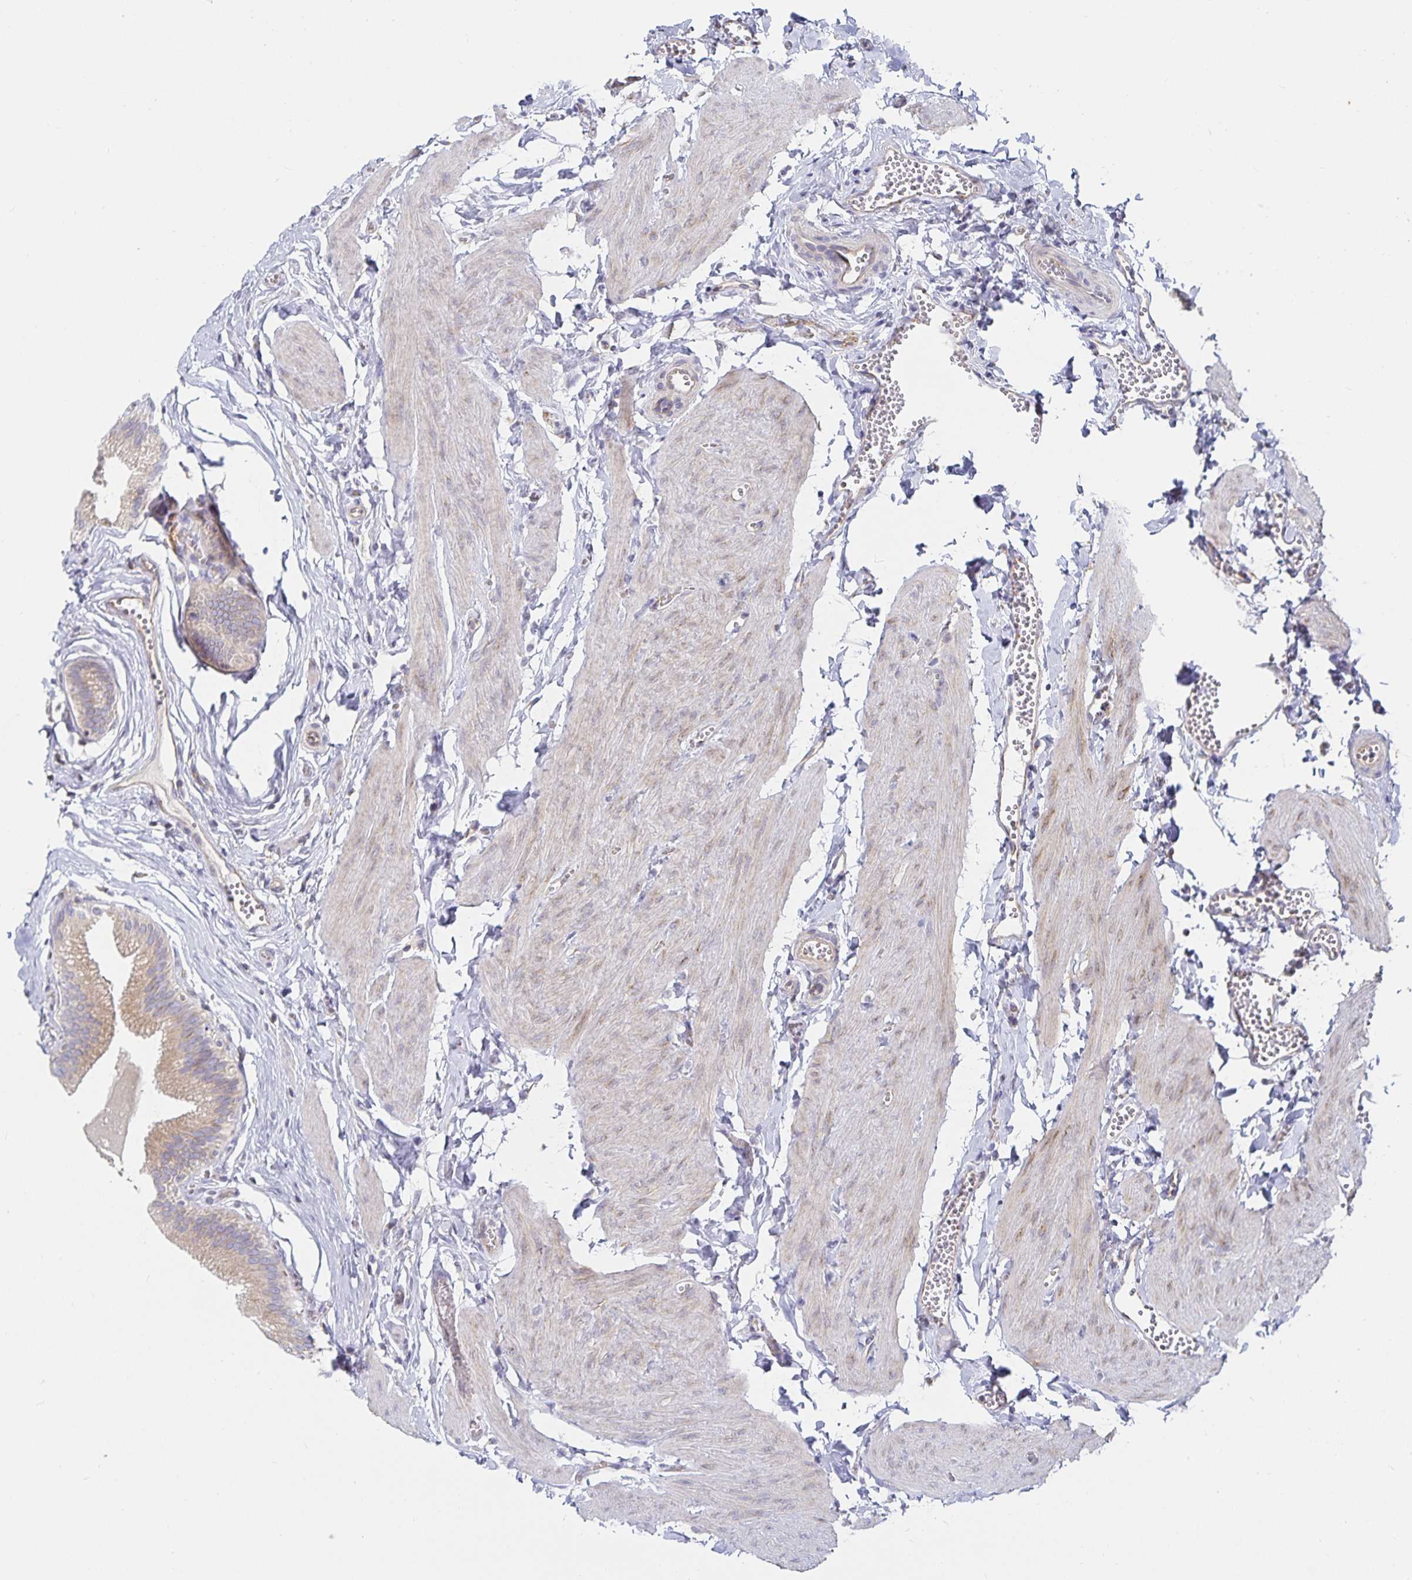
{"staining": {"intensity": "moderate", "quantity": ">75%", "location": "cytoplasmic/membranous"}, "tissue": "gallbladder", "cell_type": "Glandular cells", "image_type": "normal", "snomed": [{"axis": "morphology", "description": "Normal tissue, NOS"}, {"axis": "topography", "description": "Gallbladder"}, {"axis": "topography", "description": "Peripheral nerve tissue"}], "caption": "Glandular cells reveal moderate cytoplasmic/membranous expression in about >75% of cells in unremarkable gallbladder.", "gene": "SFTPA1", "patient": {"sex": "male", "age": 17}}